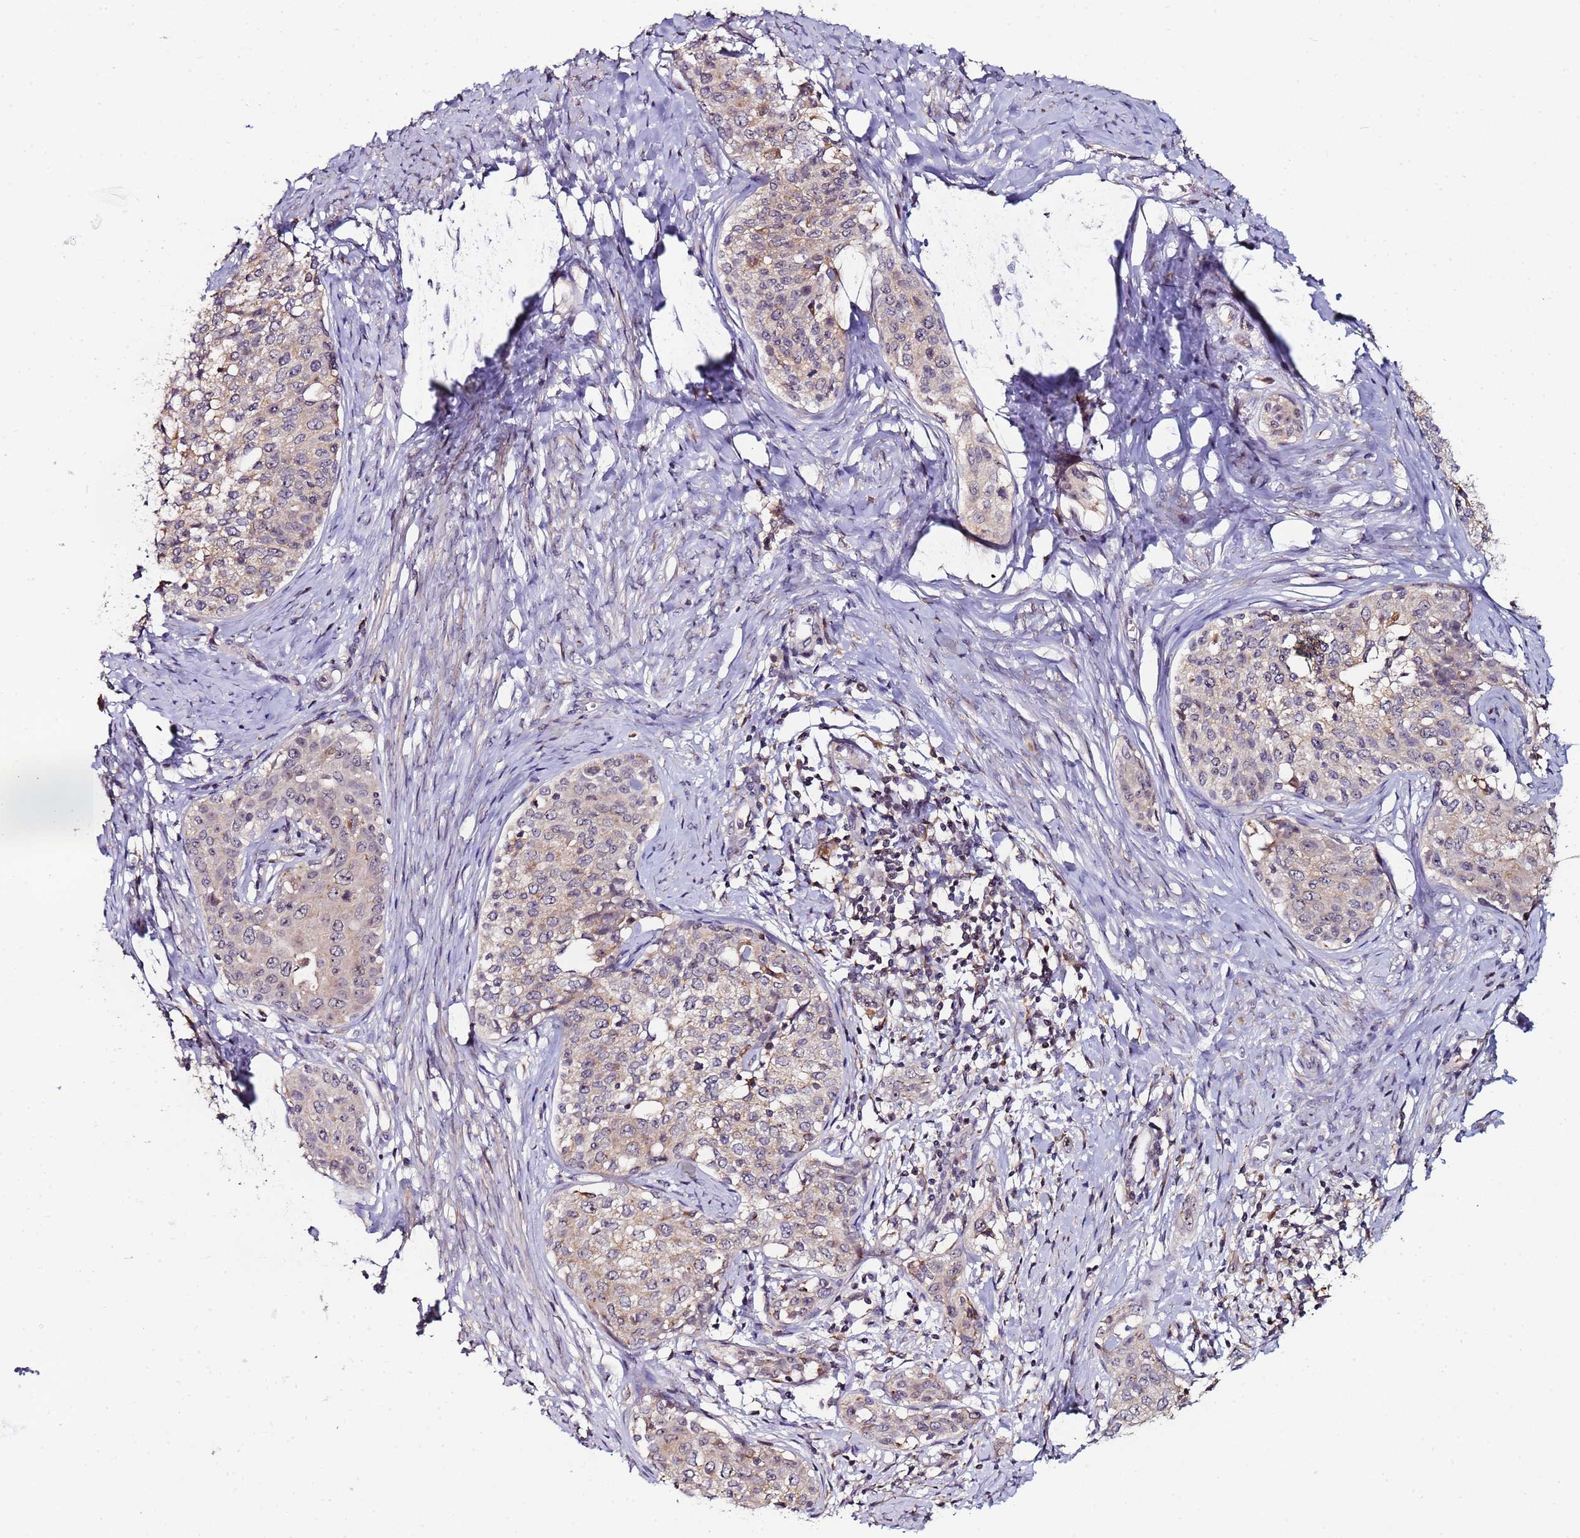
{"staining": {"intensity": "weak", "quantity": "<25%", "location": "cytoplasmic/membranous"}, "tissue": "cervical cancer", "cell_type": "Tumor cells", "image_type": "cancer", "snomed": [{"axis": "morphology", "description": "Squamous cell carcinoma, NOS"}, {"axis": "morphology", "description": "Adenocarcinoma, NOS"}, {"axis": "topography", "description": "Cervix"}], "caption": "IHC of cervical cancer (adenocarcinoma) shows no positivity in tumor cells.", "gene": "KRI1", "patient": {"sex": "female", "age": 52}}